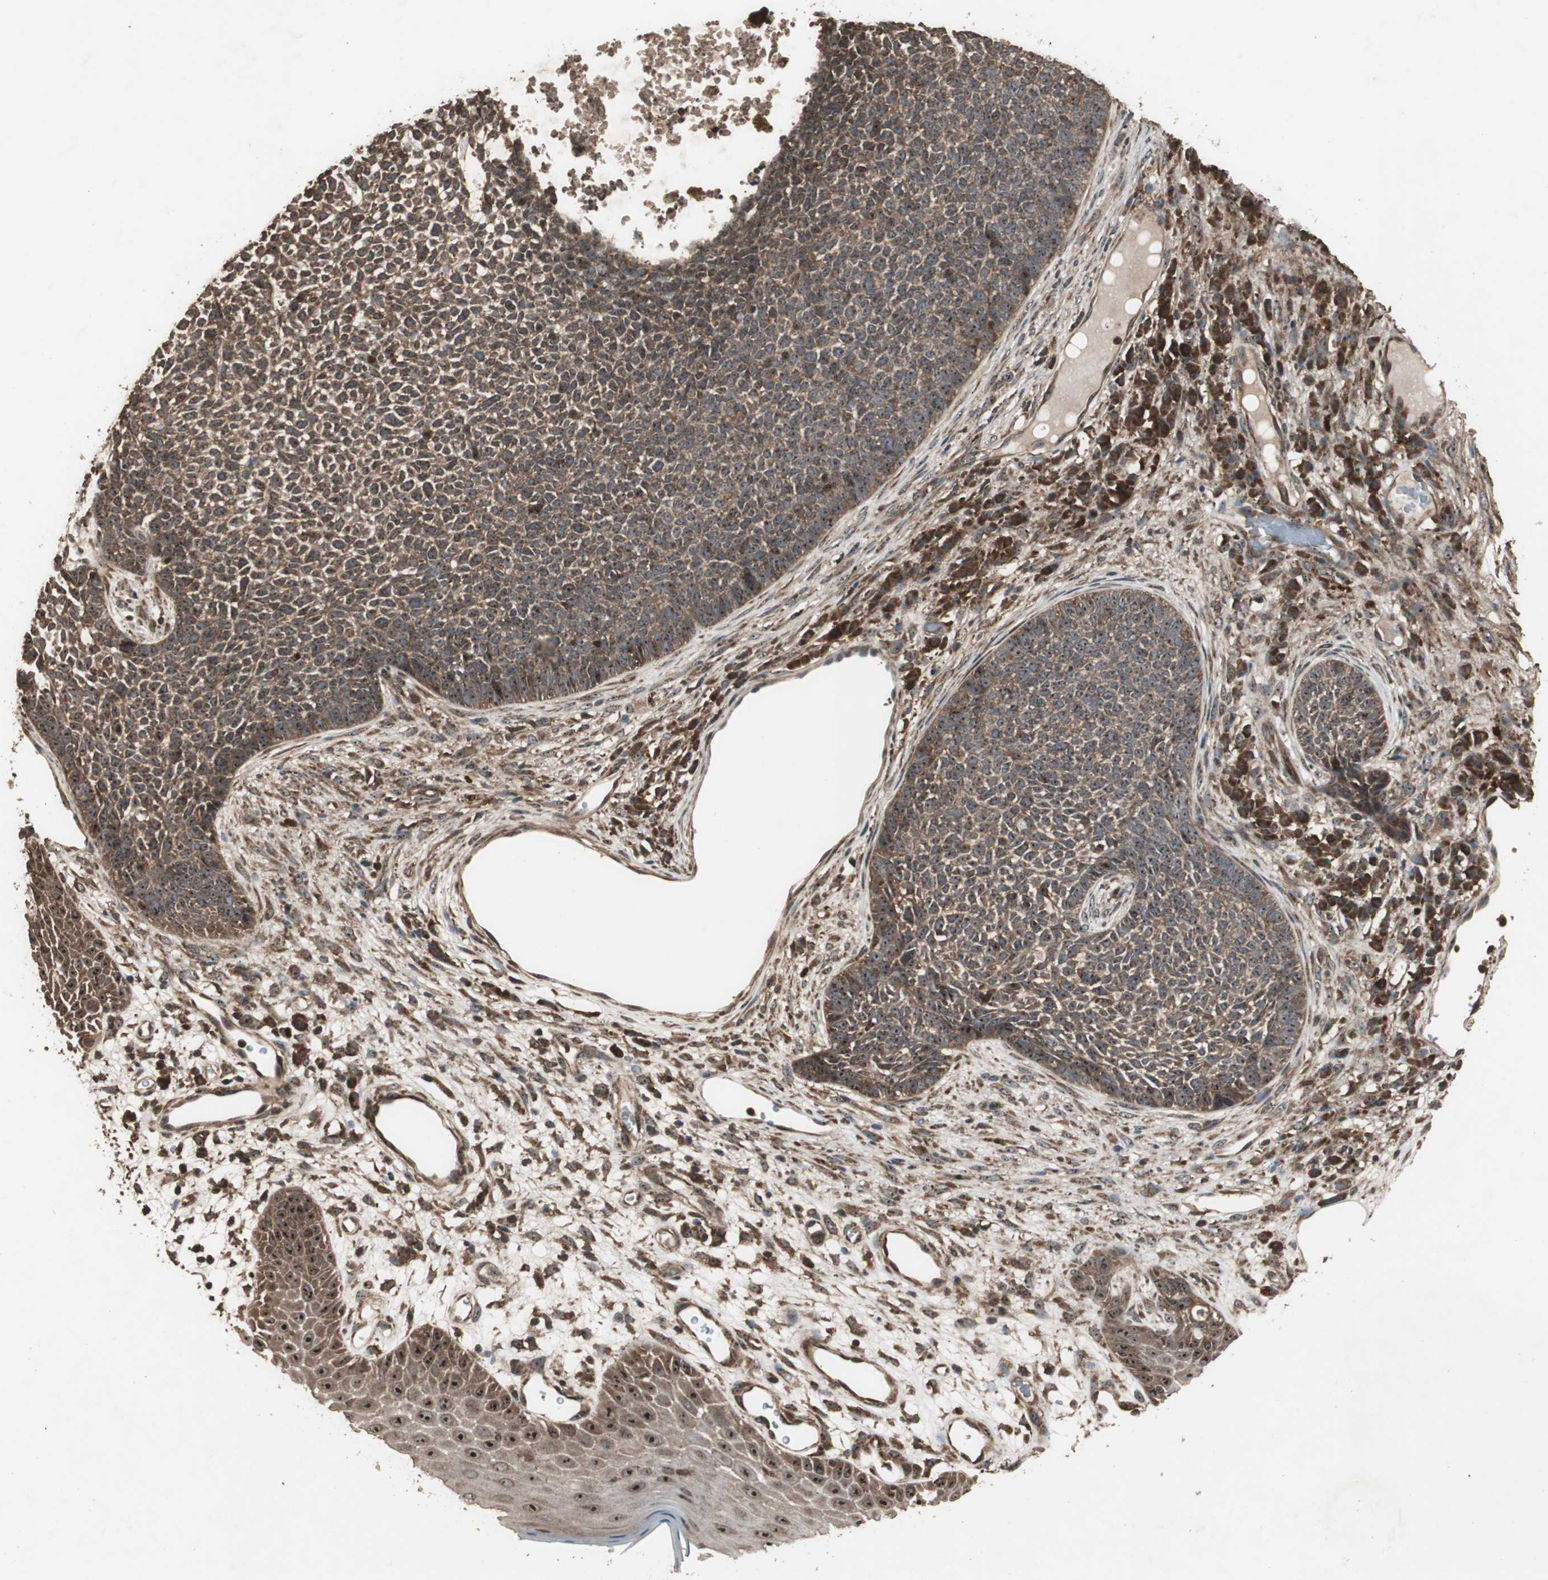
{"staining": {"intensity": "moderate", "quantity": ">75%", "location": "cytoplasmic/membranous"}, "tissue": "skin cancer", "cell_type": "Tumor cells", "image_type": "cancer", "snomed": [{"axis": "morphology", "description": "Basal cell carcinoma"}, {"axis": "topography", "description": "Skin"}], "caption": "High-magnification brightfield microscopy of skin basal cell carcinoma stained with DAB (3,3'-diaminobenzidine) (brown) and counterstained with hematoxylin (blue). tumor cells exhibit moderate cytoplasmic/membranous positivity is identified in approximately>75% of cells.", "gene": "LAMTOR5", "patient": {"sex": "female", "age": 84}}